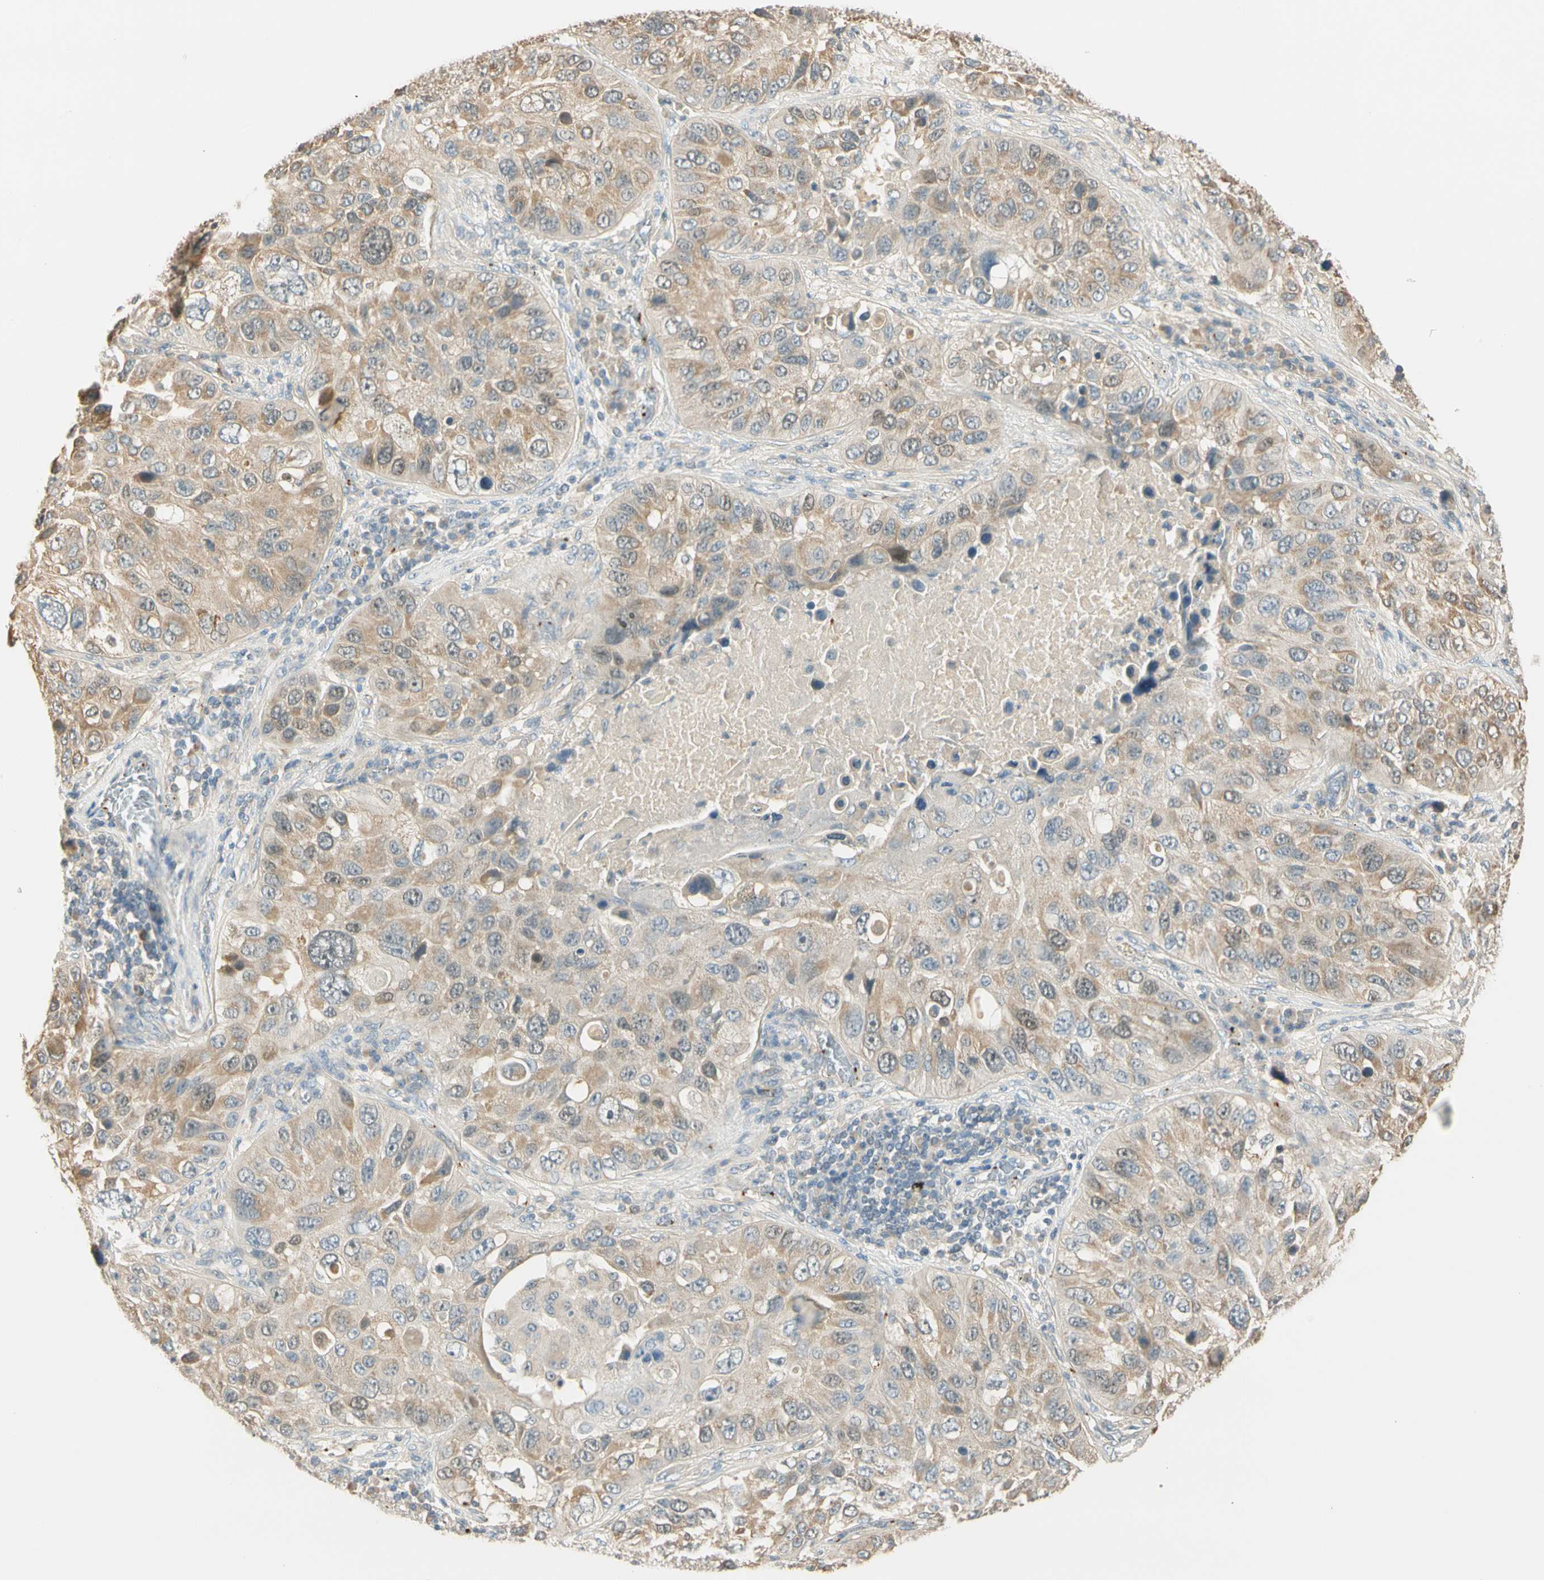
{"staining": {"intensity": "moderate", "quantity": "25%-75%", "location": "cytoplasmic/membranous"}, "tissue": "lung cancer", "cell_type": "Tumor cells", "image_type": "cancer", "snomed": [{"axis": "morphology", "description": "Squamous cell carcinoma, NOS"}, {"axis": "topography", "description": "Lung"}], "caption": "Lung squamous cell carcinoma tissue shows moderate cytoplasmic/membranous expression in approximately 25%-75% of tumor cells, visualized by immunohistochemistry.", "gene": "RAD18", "patient": {"sex": "male", "age": 57}}